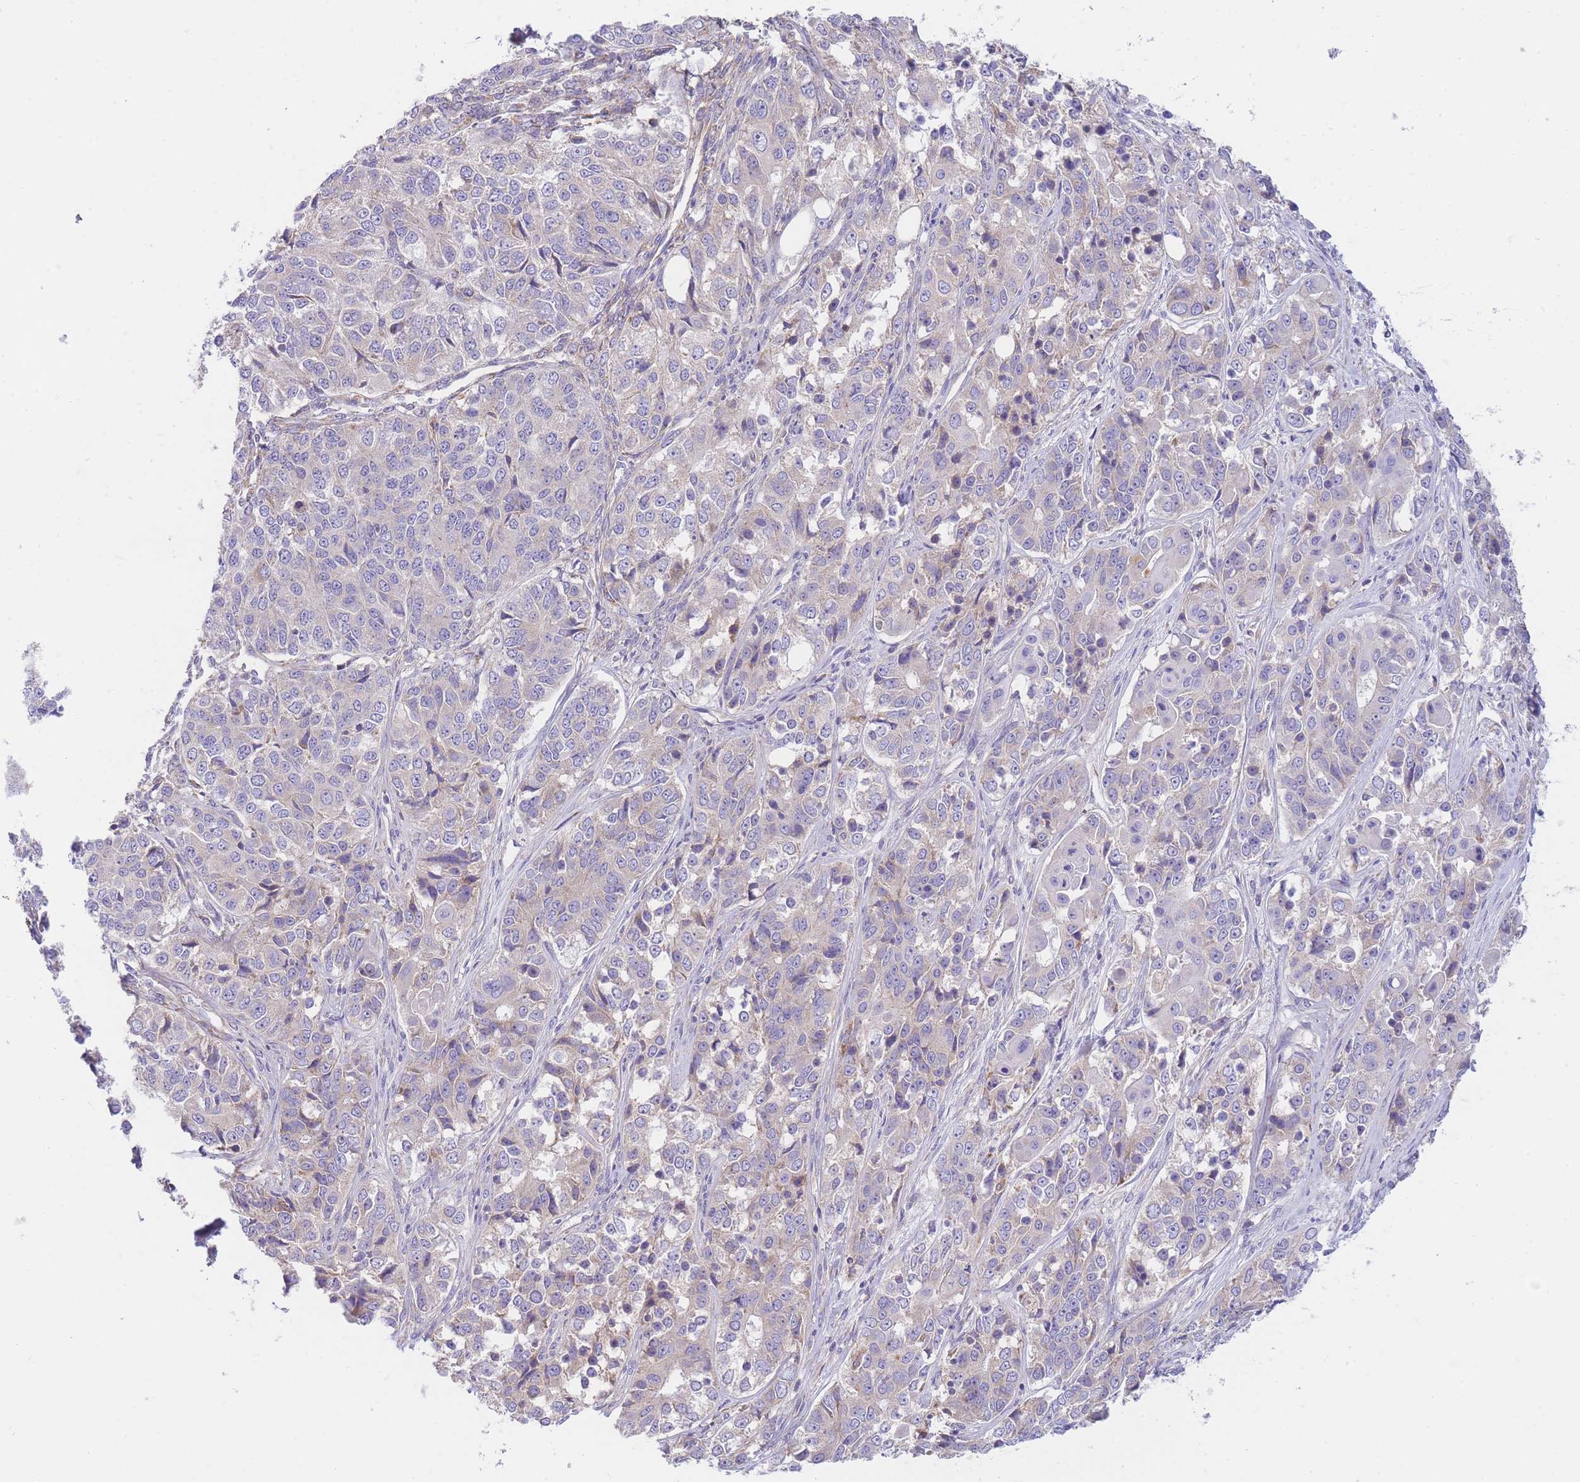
{"staining": {"intensity": "negative", "quantity": "none", "location": "none"}, "tissue": "ovarian cancer", "cell_type": "Tumor cells", "image_type": "cancer", "snomed": [{"axis": "morphology", "description": "Carcinoma, endometroid"}, {"axis": "topography", "description": "Ovary"}], "caption": "This is an immunohistochemistry photomicrograph of ovarian cancer (endometroid carcinoma). There is no expression in tumor cells.", "gene": "SH2B2", "patient": {"sex": "female", "age": 51}}